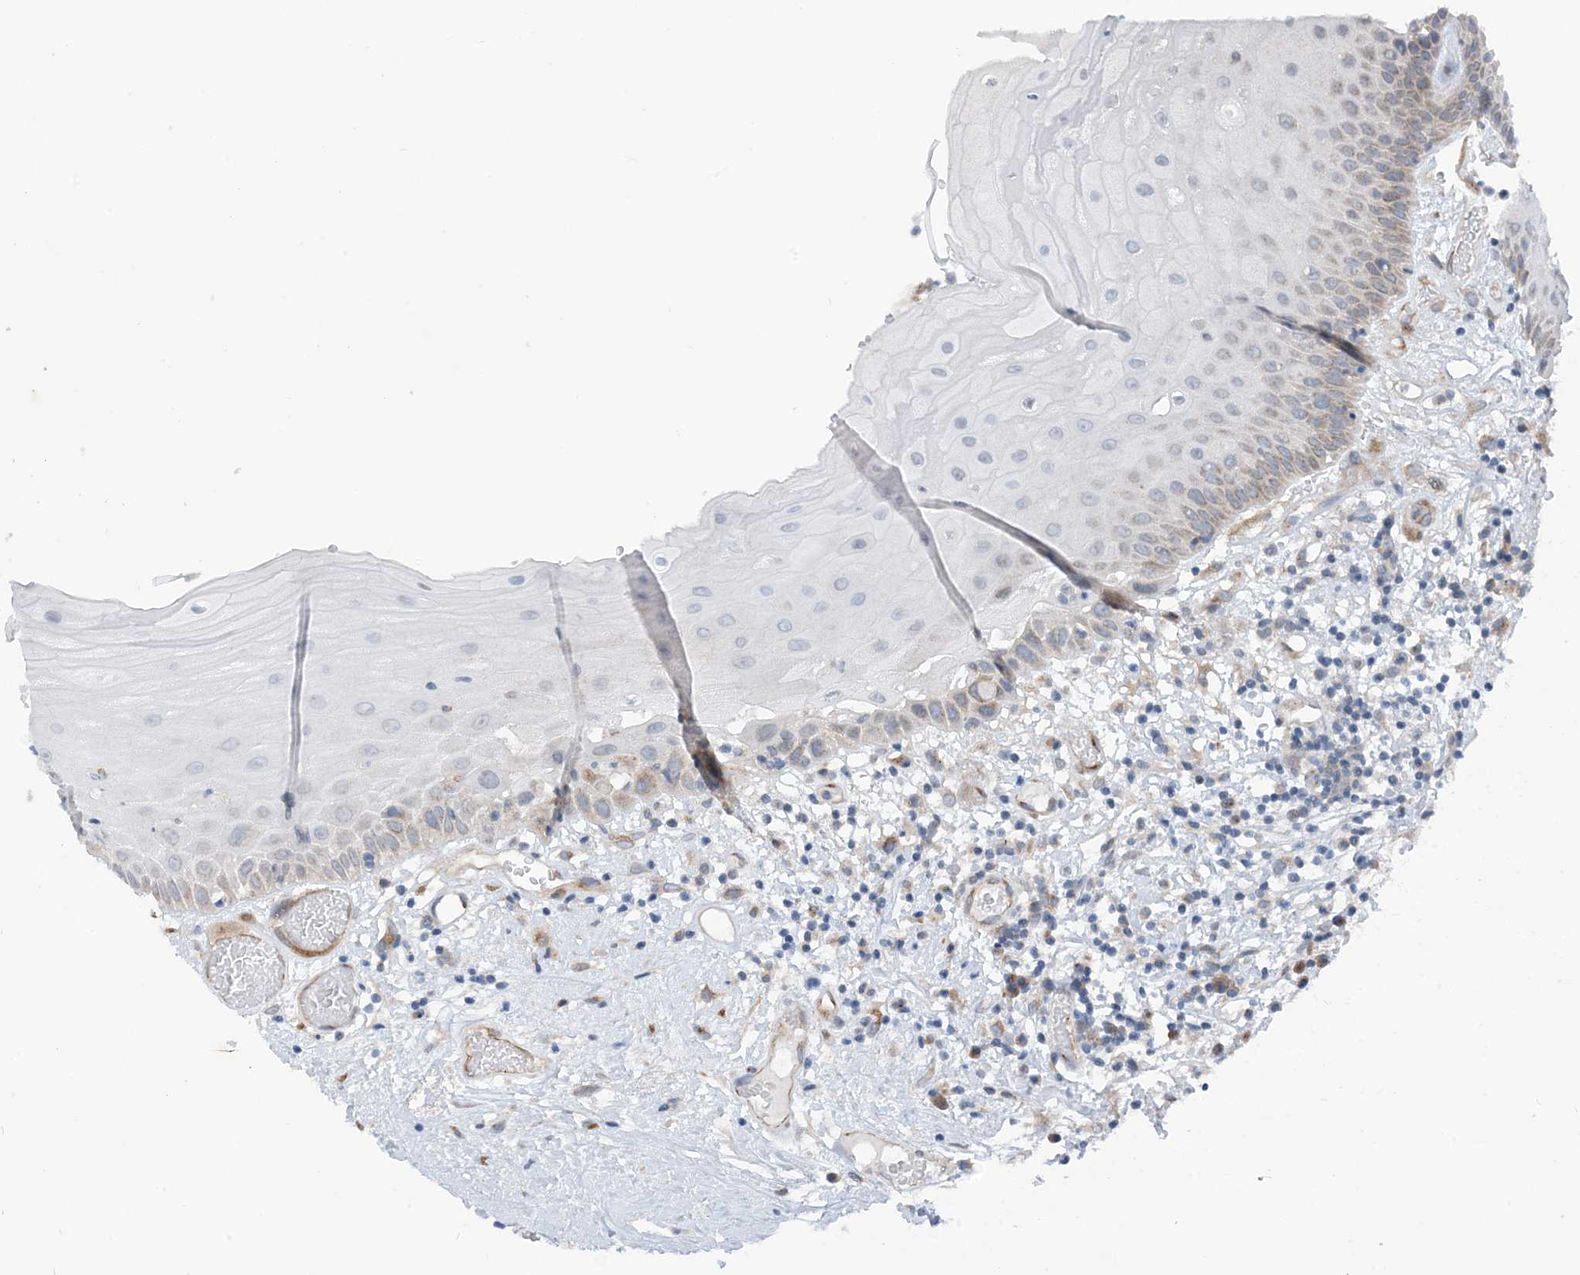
{"staining": {"intensity": "weak", "quantity": "<25%", "location": "cytoplasmic/membranous"}, "tissue": "oral mucosa", "cell_type": "Squamous epithelial cells", "image_type": "normal", "snomed": [{"axis": "morphology", "description": "Normal tissue, NOS"}, {"axis": "topography", "description": "Oral tissue"}], "caption": "Photomicrograph shows no significant protein positivity in squamous epithelial cells of unremarkable oral mucosa.", "gene": "PLEKHA3", "patient": {"sex": "female", "age": 76}}